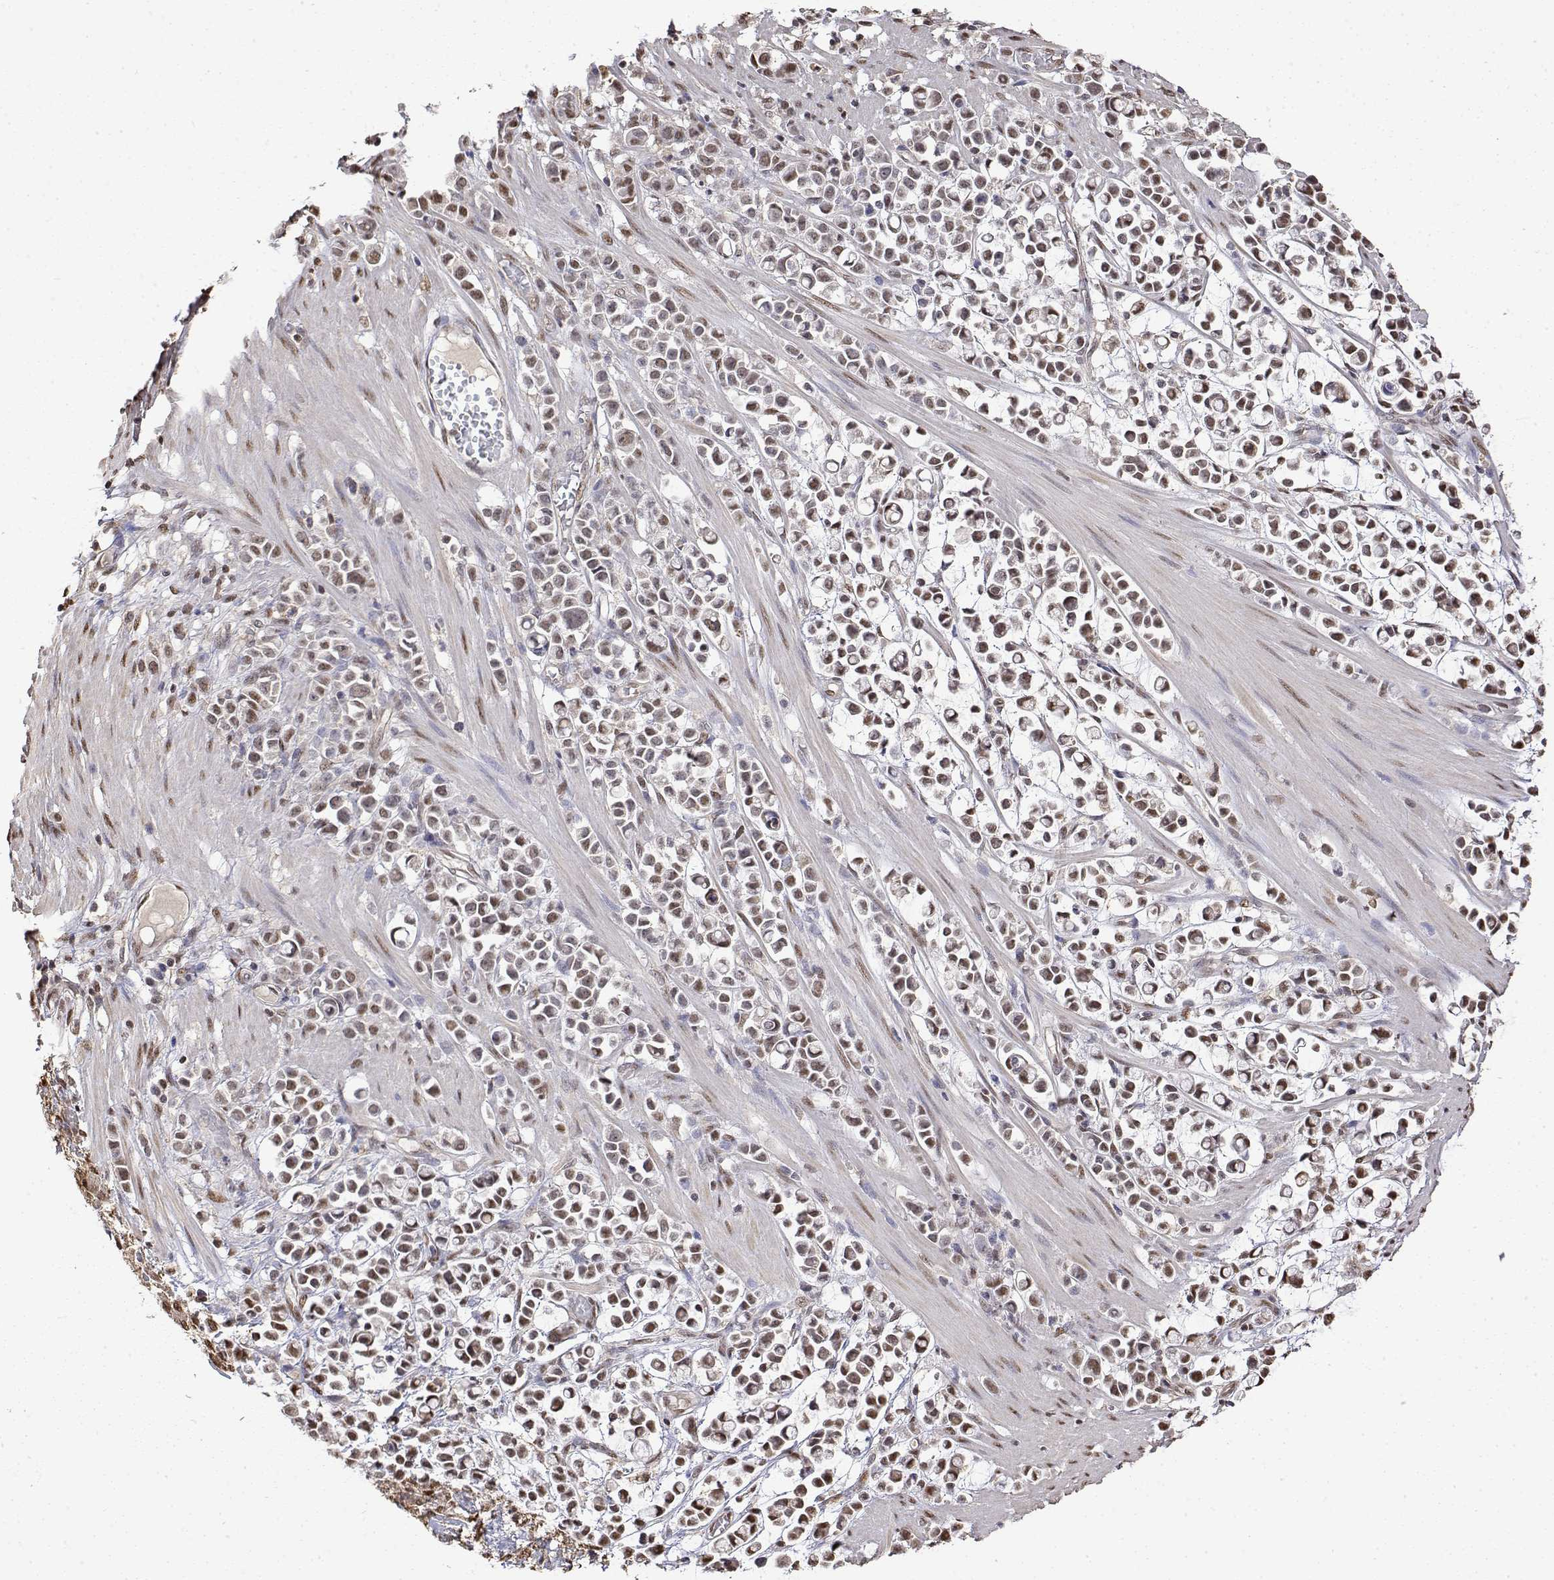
{"staining": {"intensity": "moderate", "quantity": ">75%", "location": "nuclear"}, "tissue": "stomach cancer", "cell_type": "Tumor cells", "image_type": "cancer", "snomed": [{"axis": "morphology", "description": "Adenocarcinoma, NOS"}, {"axis": "topography", "description": "Stomach"}], "caption": "Protein staining of stomach cancer (adenocarcinoma) tissue demonstrates moderate nuclear positivity in about >75% of tumor cells. (IHC, brightfield microscopy, high magnification).", "gene": "TPI1", "patient": {"sex": "male", "age": 82}}